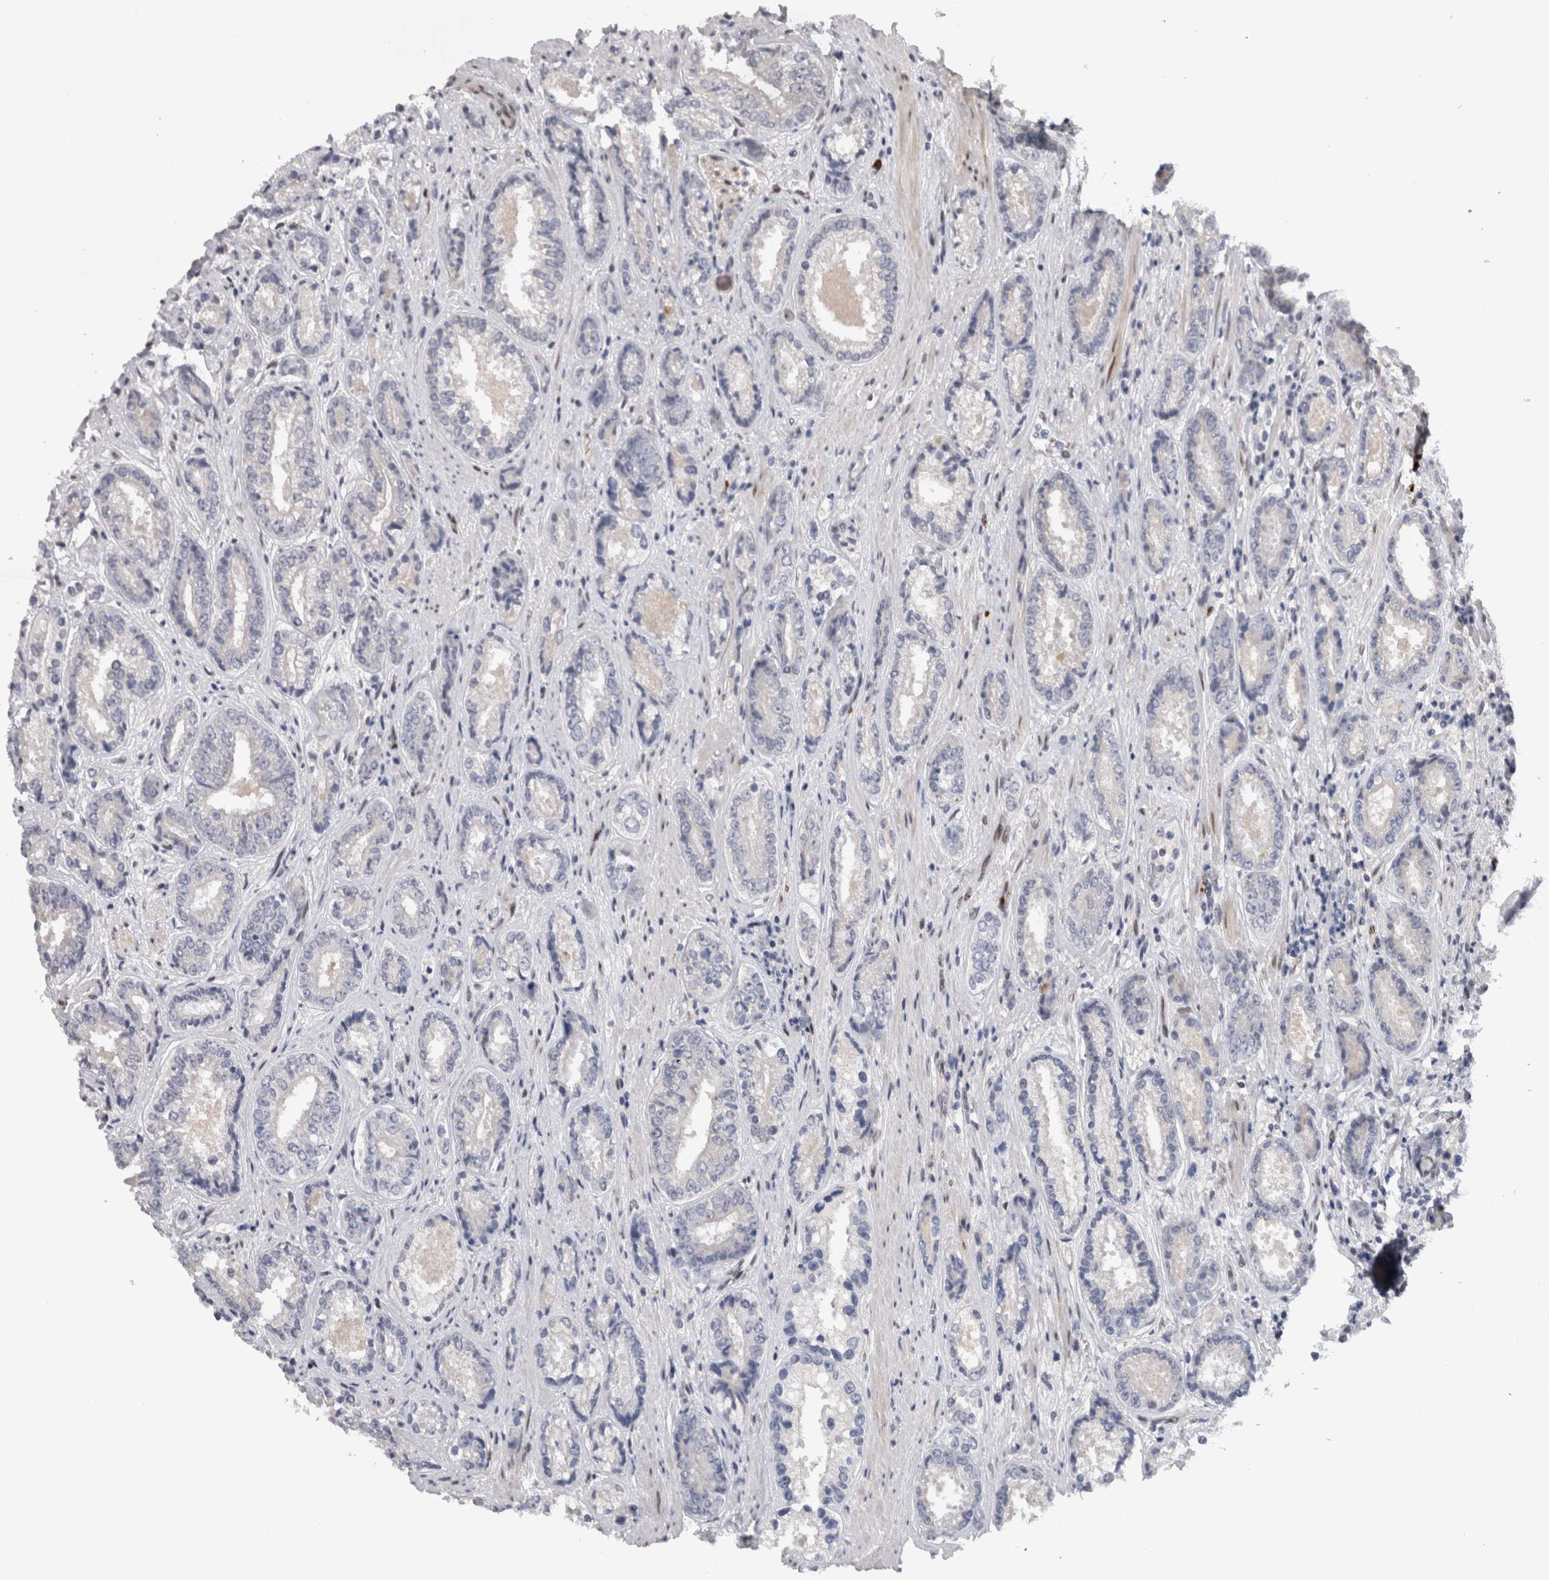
{"staining": {"intensity": "negative", "quantity": "none", "location": "none"}, "tissue": "prostate cancer", "cell_type": "Tumor cells", "image_type": "cancer", "snomed": [{"axis": "morphology", "description": "Adenocarcinoma, High grade"}, {"axis": "topography", "description": "Prostate"}], "caption": "This is an immunohistochemistry photomicrograph of prostate cancer (adenocarcinoma (high-grade)). There is no positivity in tumor cells.", "gene": "DMTN", "patient": {"sex": "male", "age": 61}}